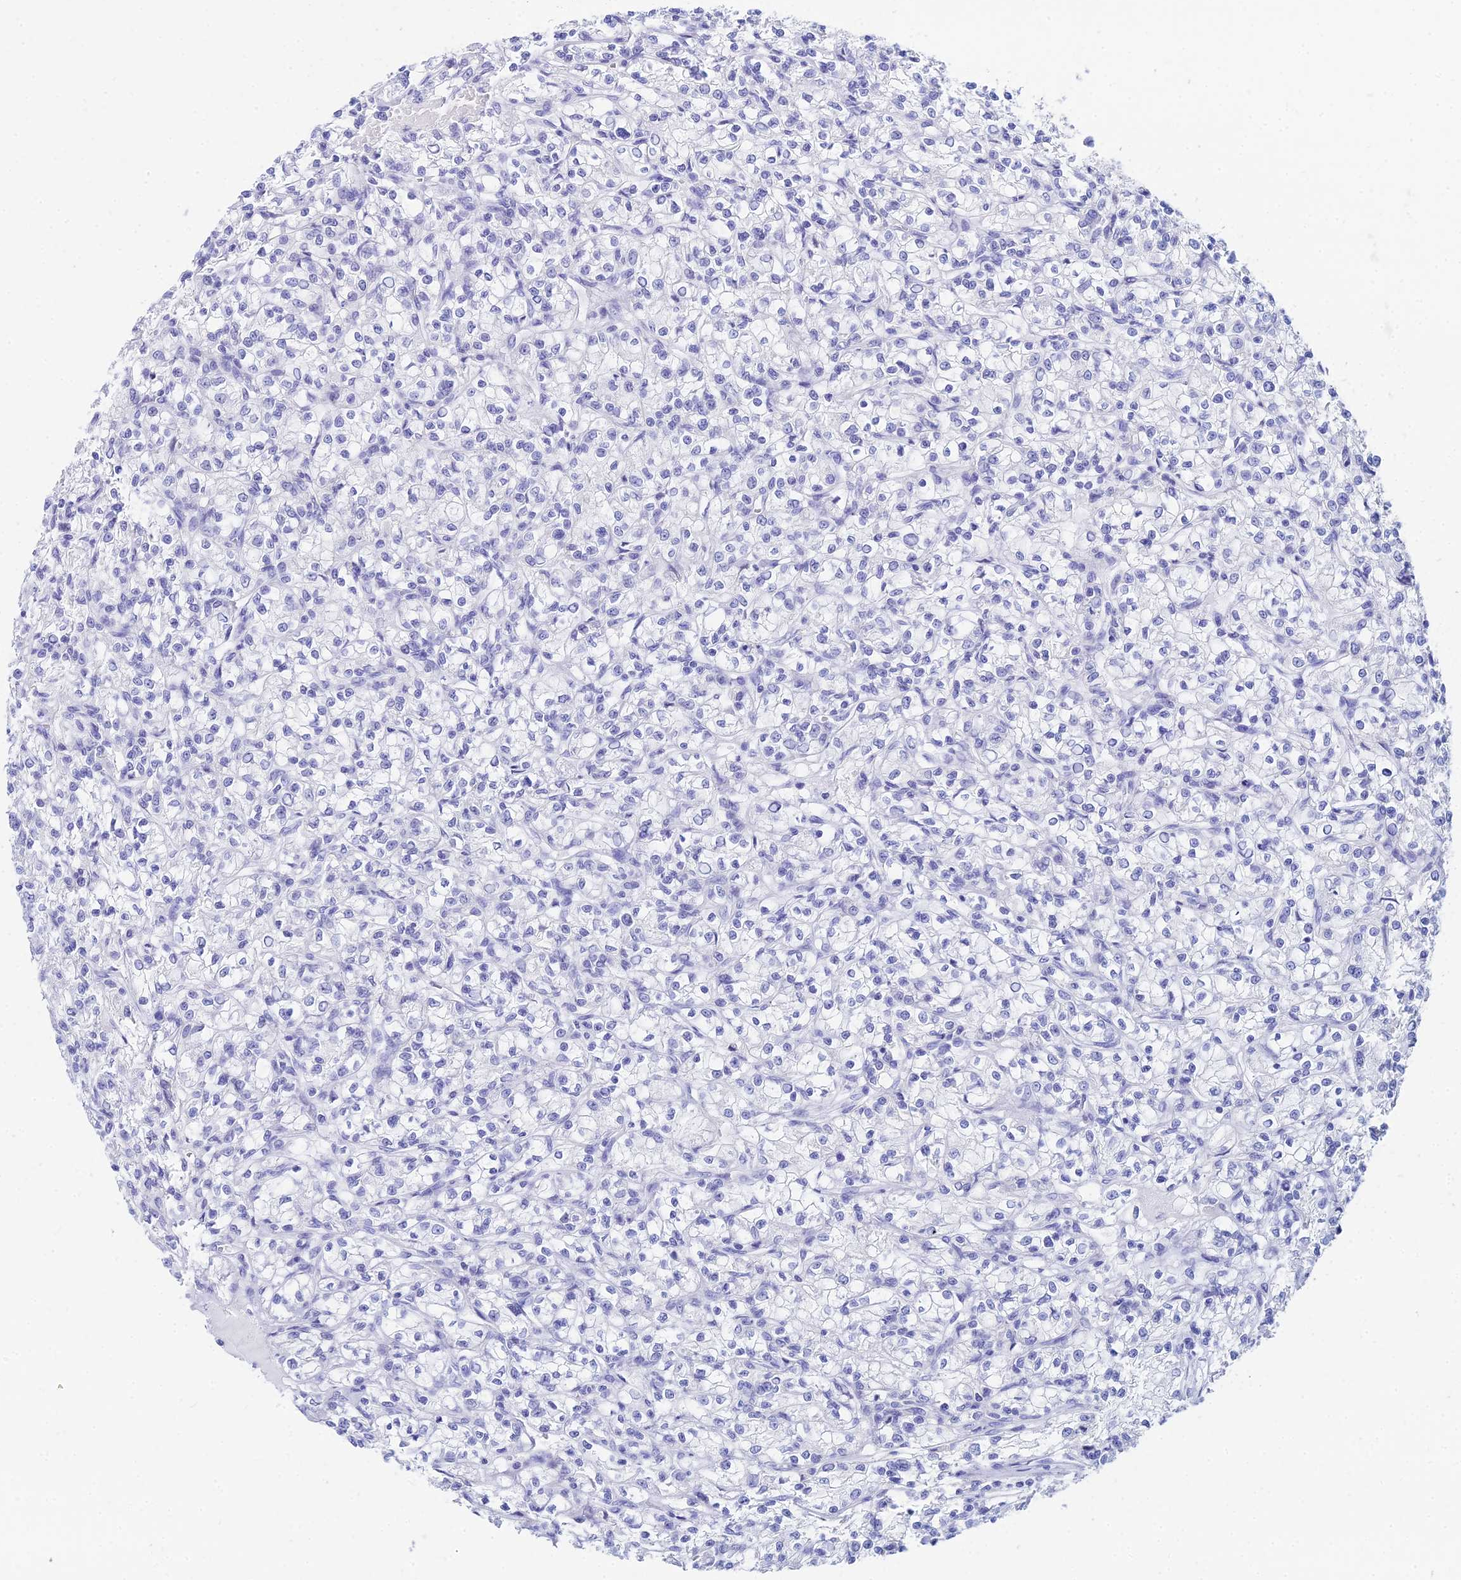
{"staining": {"intensity": "negative", "quantity": "none", "location": "none"}, "tissue": "renal cancer", "cell_type": "Tumor cells", "image_type": "cancer", "snomed": [{"axis": "morphology", "description": "Adenocarcinoma, NOS"}, {"axis": "topography", "description": "Kidney"}], "caption": "Micrograph shows no protein positivity in tumor cells of adenocarcinoma (renal) tissue.", "gene": "HSPA1L", "patient": {"sex": "female", "age": 59}}